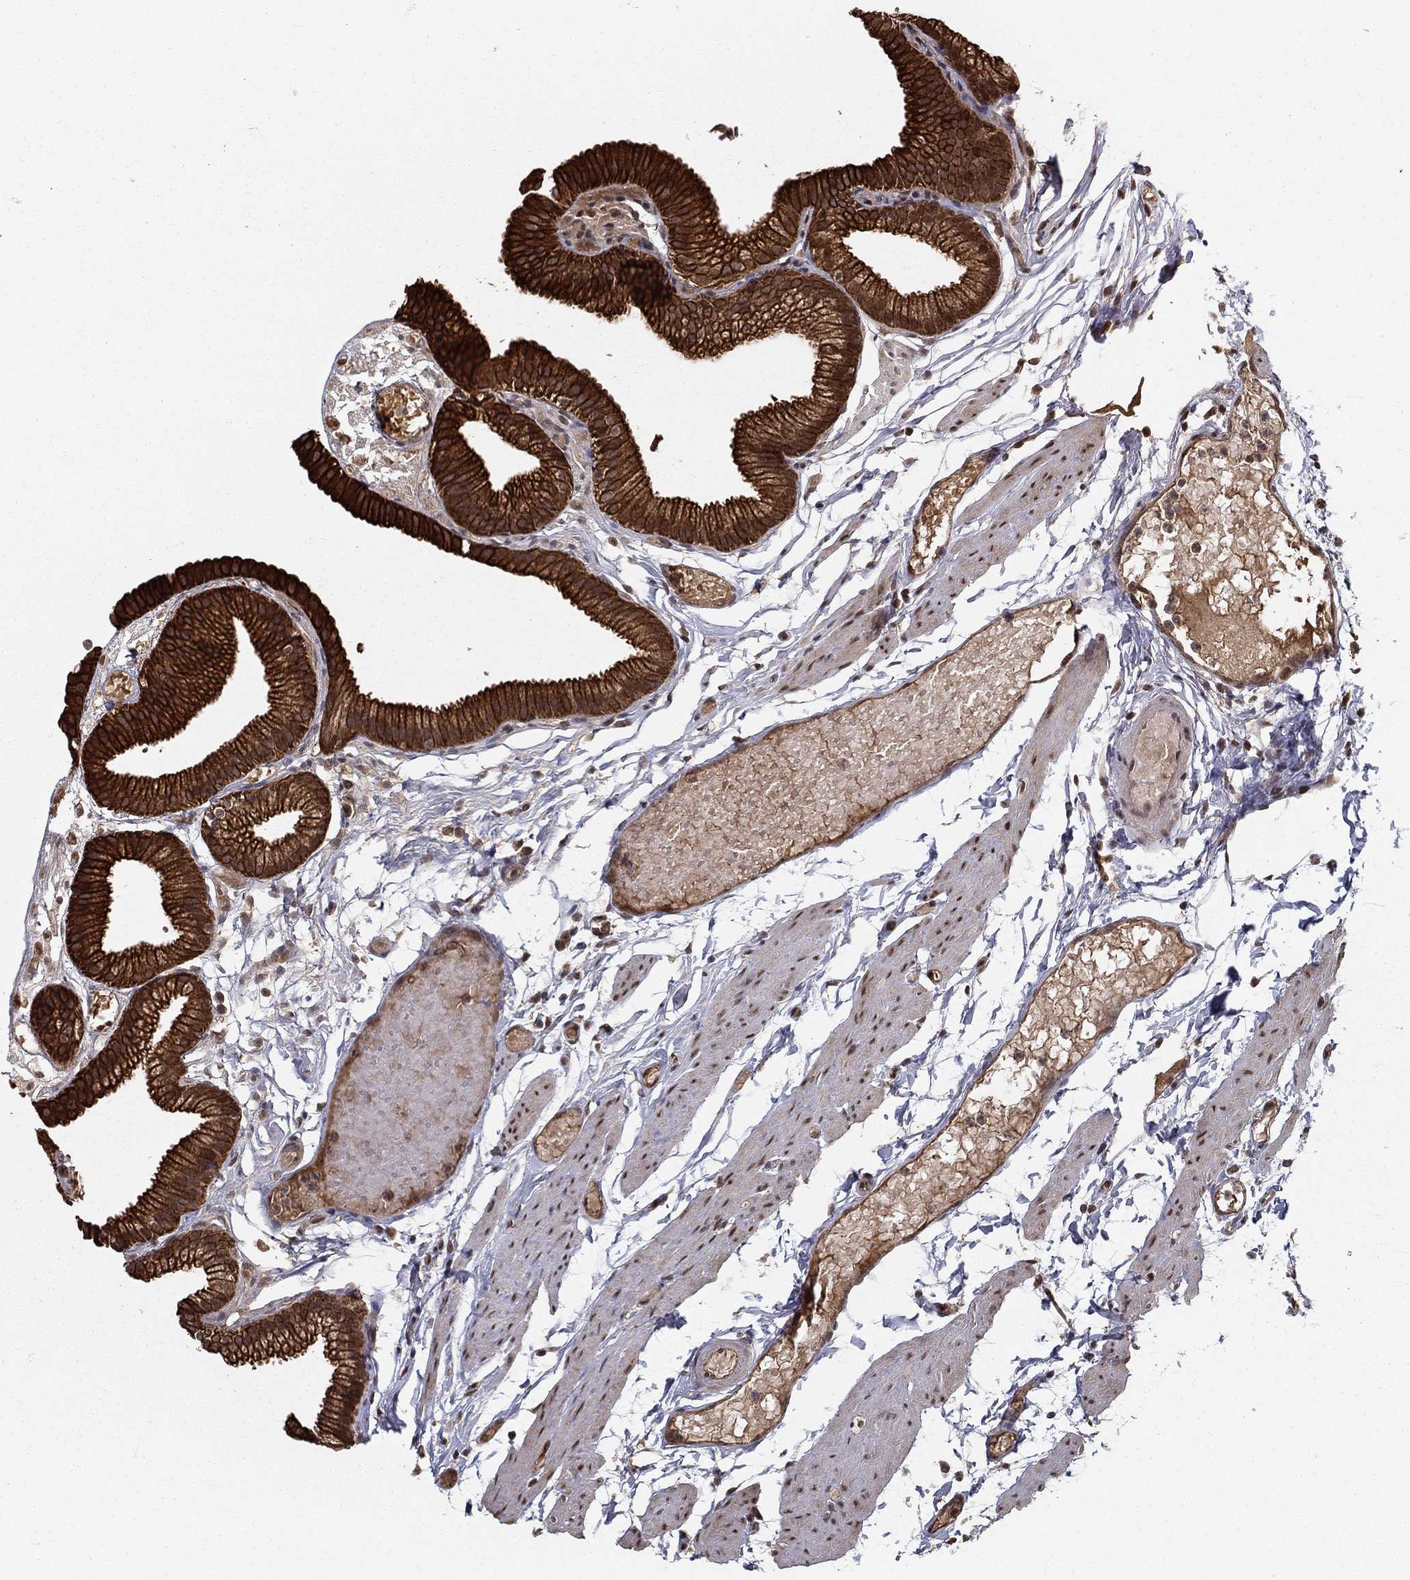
{"staining": {"intensity": "strong", "quantity": ">75%", "location": "cytoplasmic/membranous"}, "tissue": "gallbladder", "cell_type": "Glandular cells", "image_type": "normal", "snomed": [{"axis": "morphology", "description": "Normal tissue, NOS"}, {"axis": "topography", "description": "Gallbladder"}], "caption": "A high amount of strong cytoplasmic/membranous positivity is appreciated in approximately >75% of glandular cells in unremarkable gallbladder.", "gene": "SLC6A6", "patient": {"sex": "female", "age": 45}}